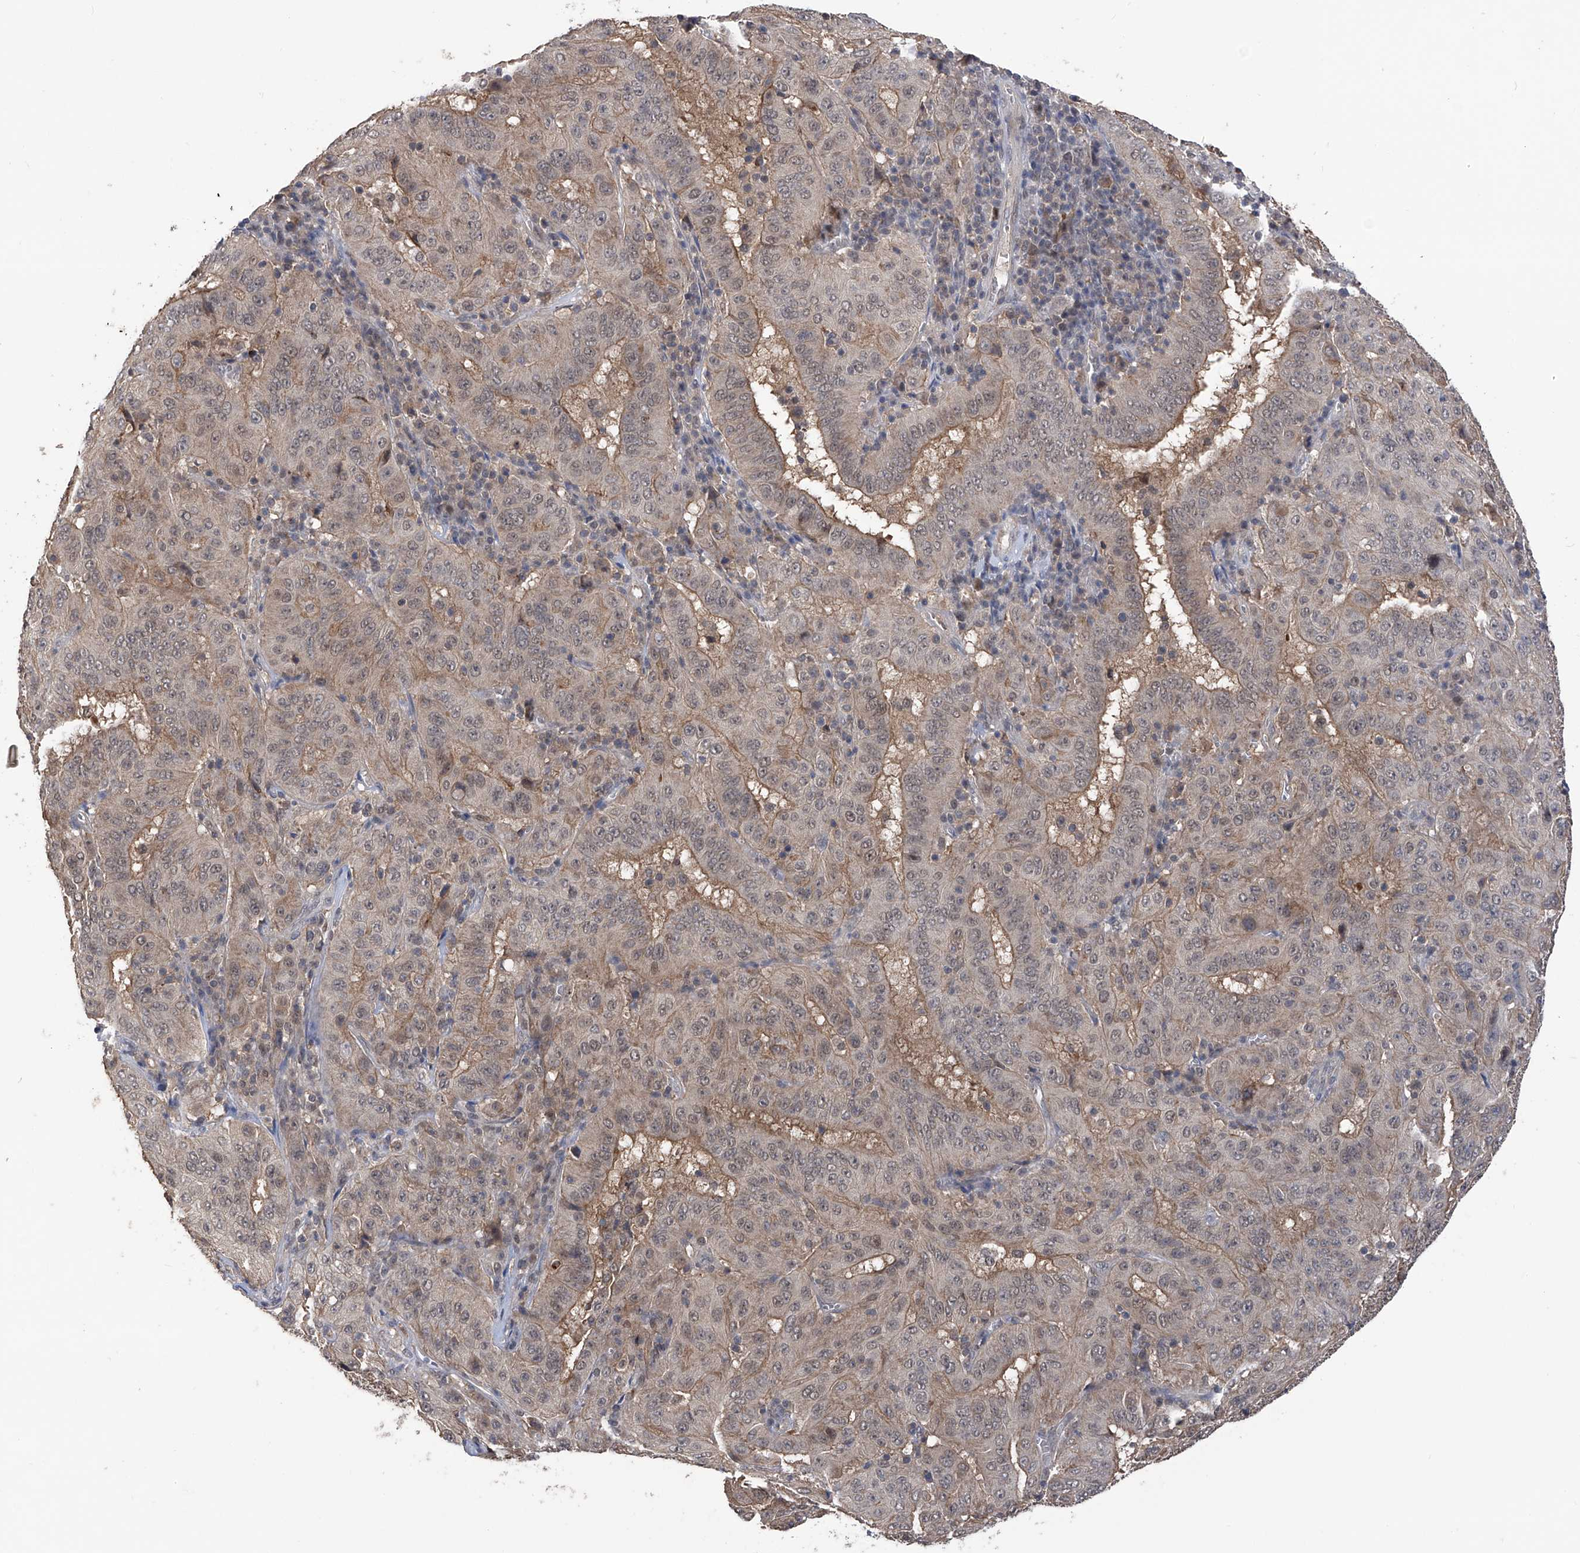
{"staining": {"intensity": "weak", "quantity": "25%-75%", "location": "cytoplasmic/membranous"}, "tissue": "pancreatic cancer", "cell_type": "Tumor cells", "image_type": "cancer", "snomed": [{"axis": "morphology", "description": "Adenocarcinoma, NOS"}, {"axis": "topography", "description": "Pancreas"}], "caption": "Adenocarcinoma (pancreatic) tissue shows weak cytoplasmic/membranous expression in approximately 25%-75% of tumor cells, visualized by immunohistochemistry.", "gene": "LYSMD4", "patient": {"sex": "male", "age": 63}}